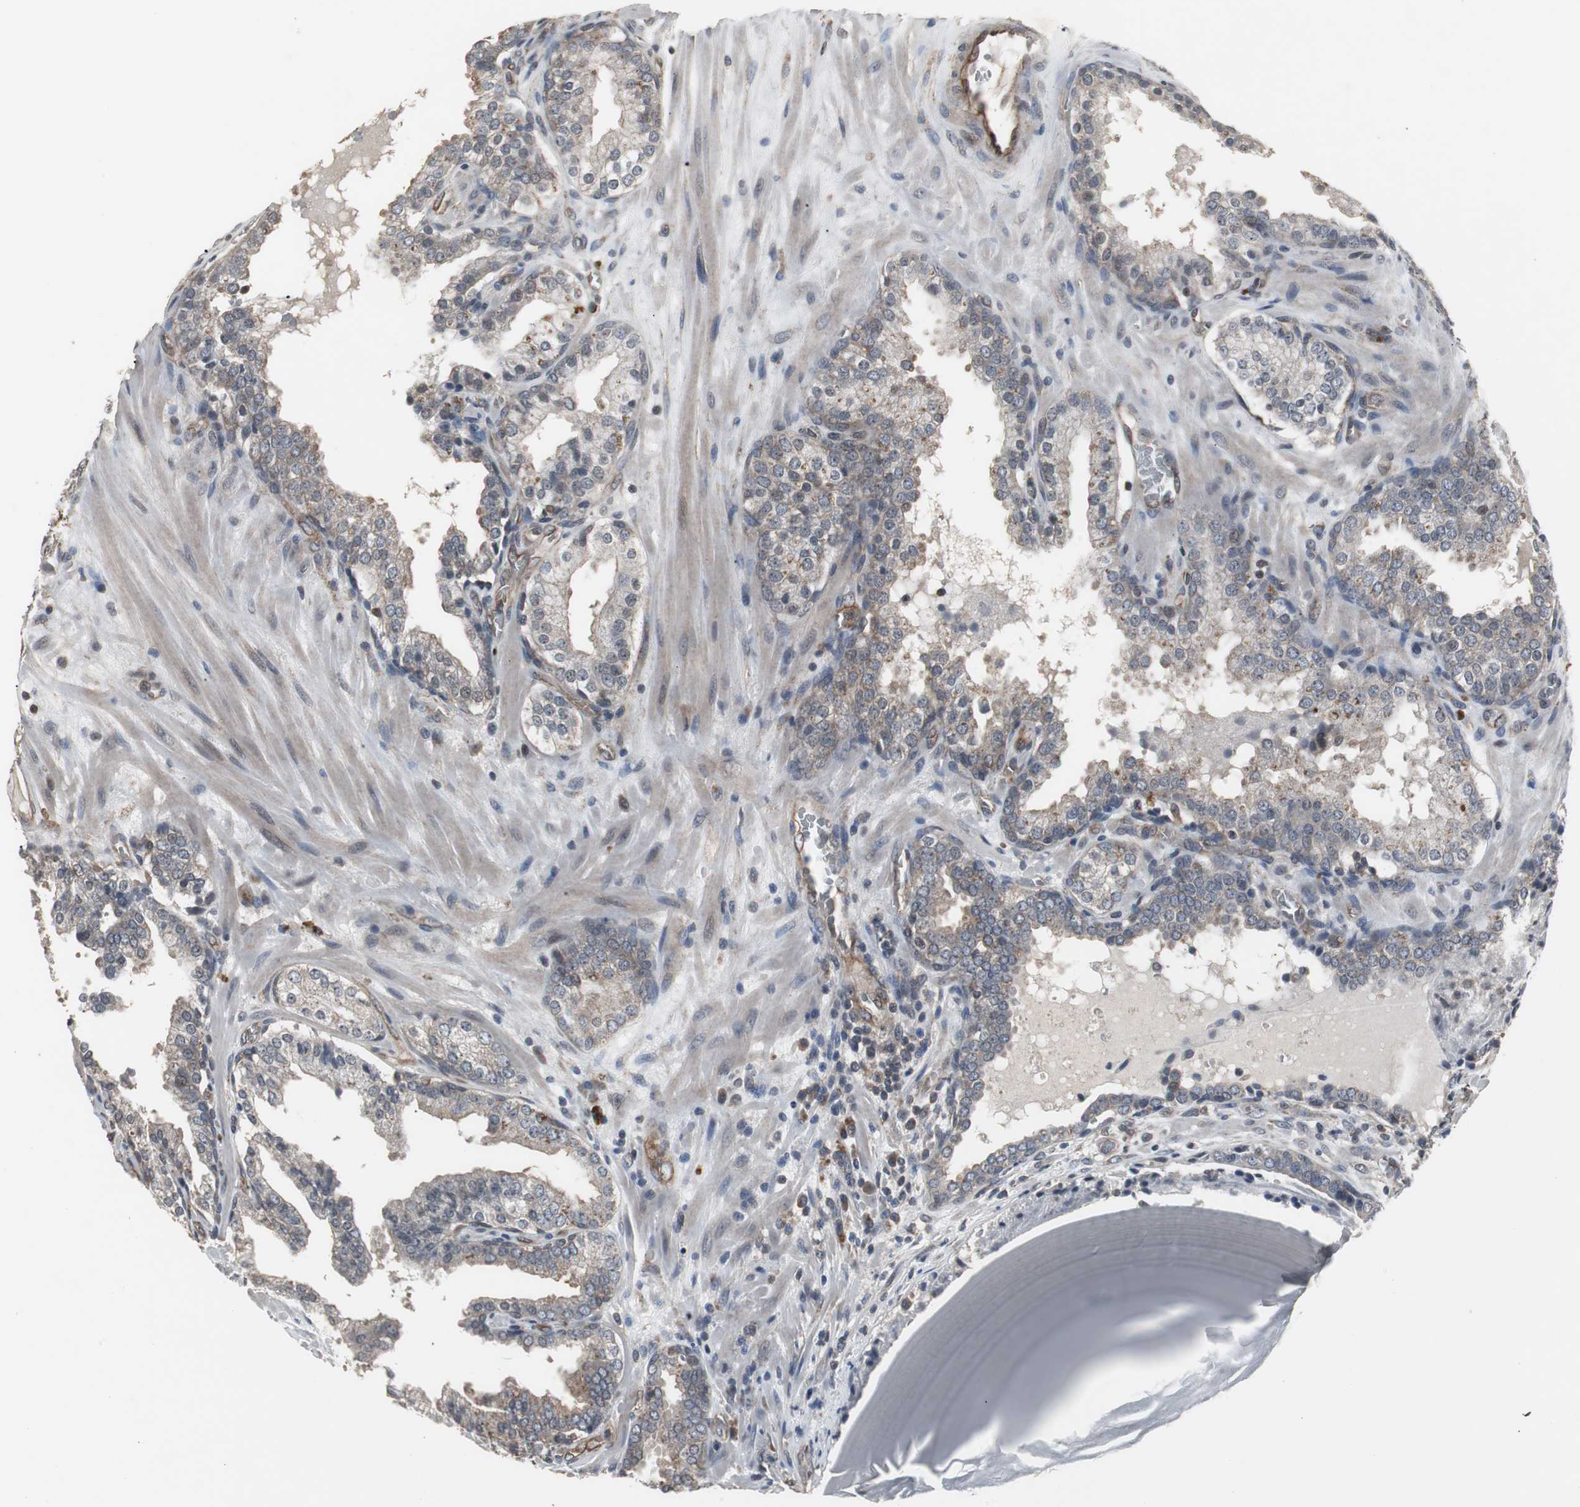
{"staining": {"intensity": "weak", "quantity": "25%-75%", "location": "cytoplasmic/membranous"}, "tissue": "prostate cancer", "cell_type": "Tumor cells", "image_type": "cancer", "snomed": [{"axis": "morphology", "description": "Adenocarcinoma, High grade"}, {"axis": "topography", "description": "Prostate"}], "caption": "The histopathology image shows staining of prostate cancer (adenocarcinoma (high-grade)), revealing weak cytoplasmic/membranous protein expression (brown color) within tumor cells. (DAB (3,3'-diaminobenzidine) IHC with brightfield microscopy, high magnification).", "gene": "ATP2B2", "patient": {"sex": "male", "age": 68}}